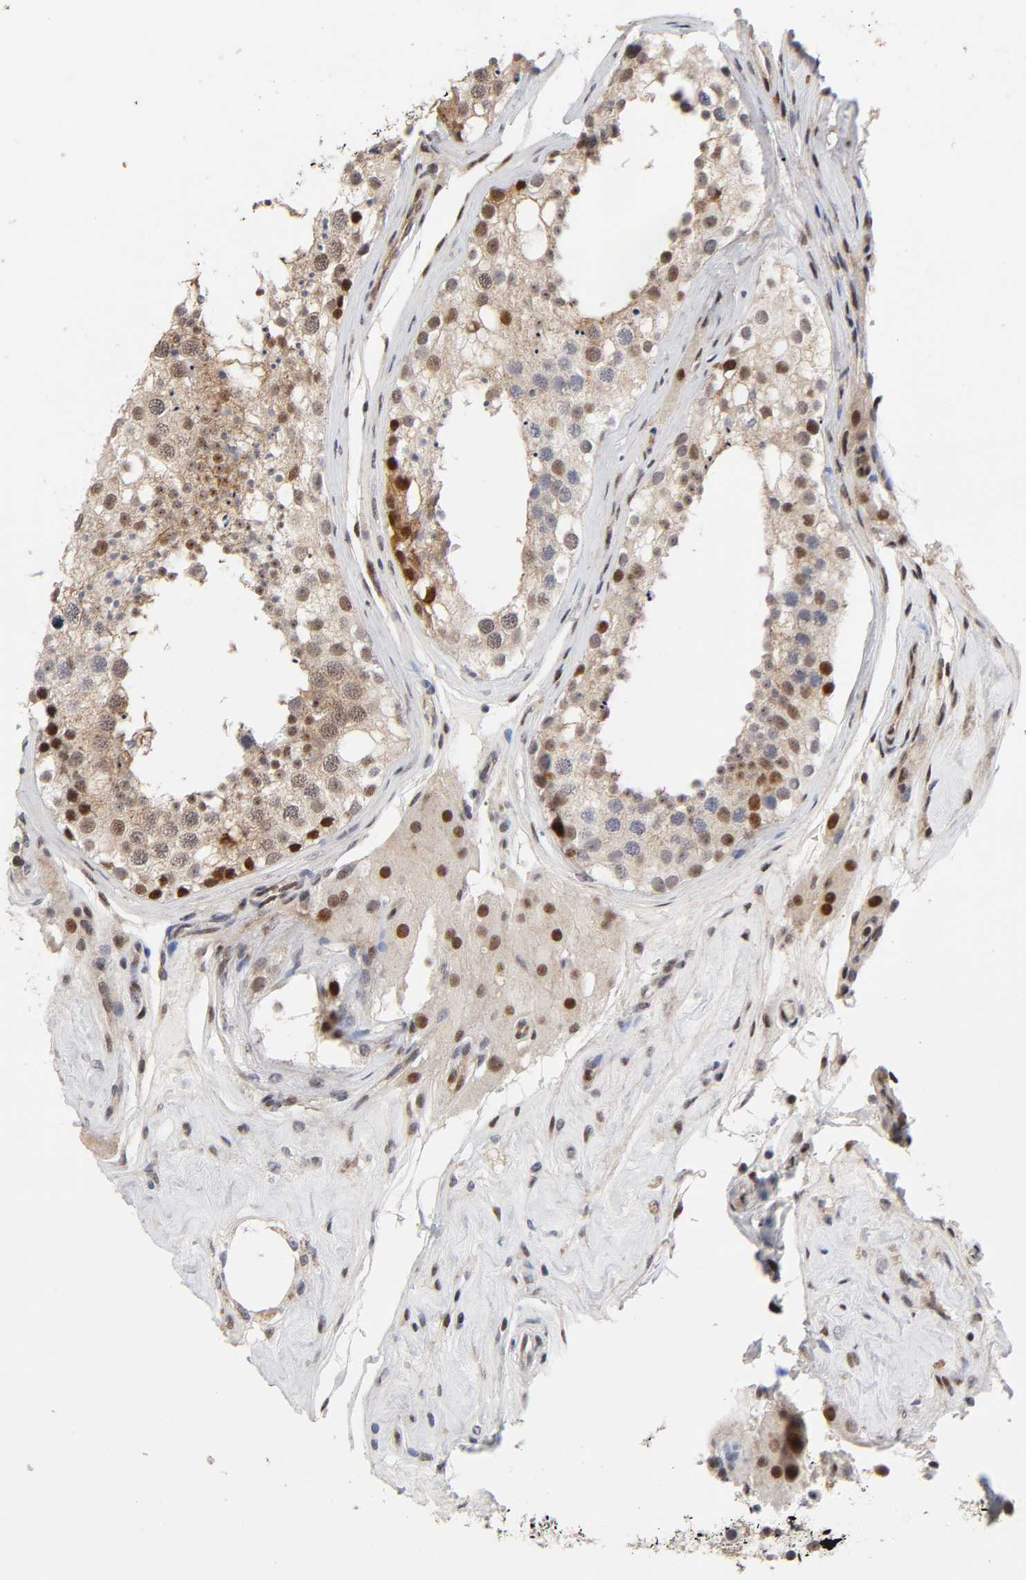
{"staining": {"intensity": "strong", "quantity": ">75%", "location": "cytoplasmic/membranous,nuclear"}, "tissue": "testis", "cell_type": "Cells in seminiferous ducts", "image_type": "normal", "snomed": [{"axis": "morphology", "description": "Normal tissue, NOS"}, {"axis": "topography", "description": "Testis"}], "caption": "Immunohistochemistry of normal testis reveals high levels of strong cytoplasmic/membranous,nuclear staining in about >75% of cells in seminiferous ducts.", "gene": "STK38", "patient": {"sex": "male", "age": 68}}